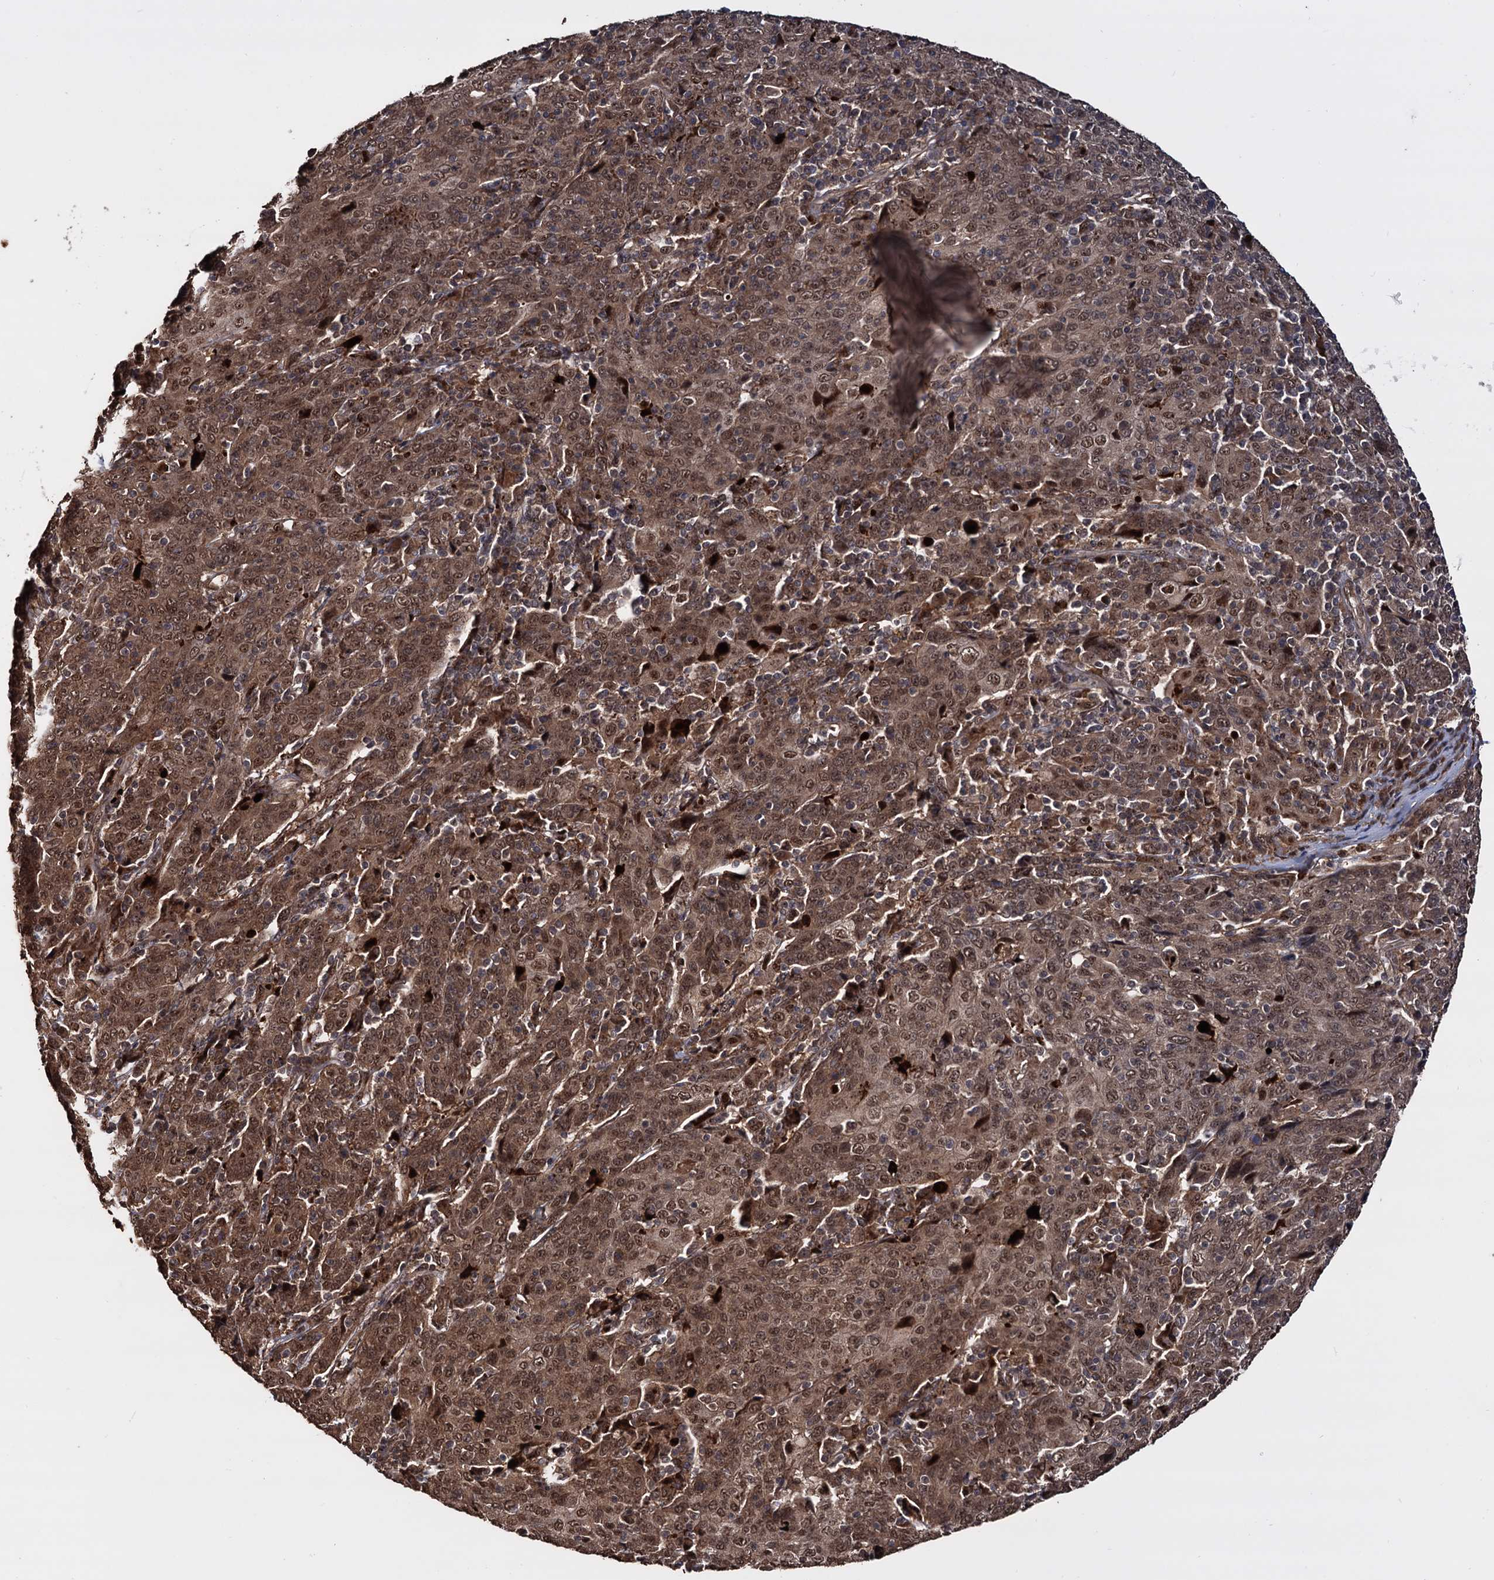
{"staining": {"intensity": "moderate", "quantity": ">75%", "location": "cytoplasmic/membranous,nuclear"}, "tissue": "cervical cancer", "cell_type": "Tumor cells", "image_type": "cancer", "snomed": [{"axis": "morphology", "description": "Squamous cell carcinoma, NOS"}, {"axis": "topography", "description": "Cervix"}], "caption": "Brown immunohistochemical staining in human cervical squamous cell carcinoma reveals moderate cytoplasmic/membranous and nuclear staining in approximately >75% of tumor cells.", "gene": "PIGB", "patient": {"sex": "female", "age": 67}}